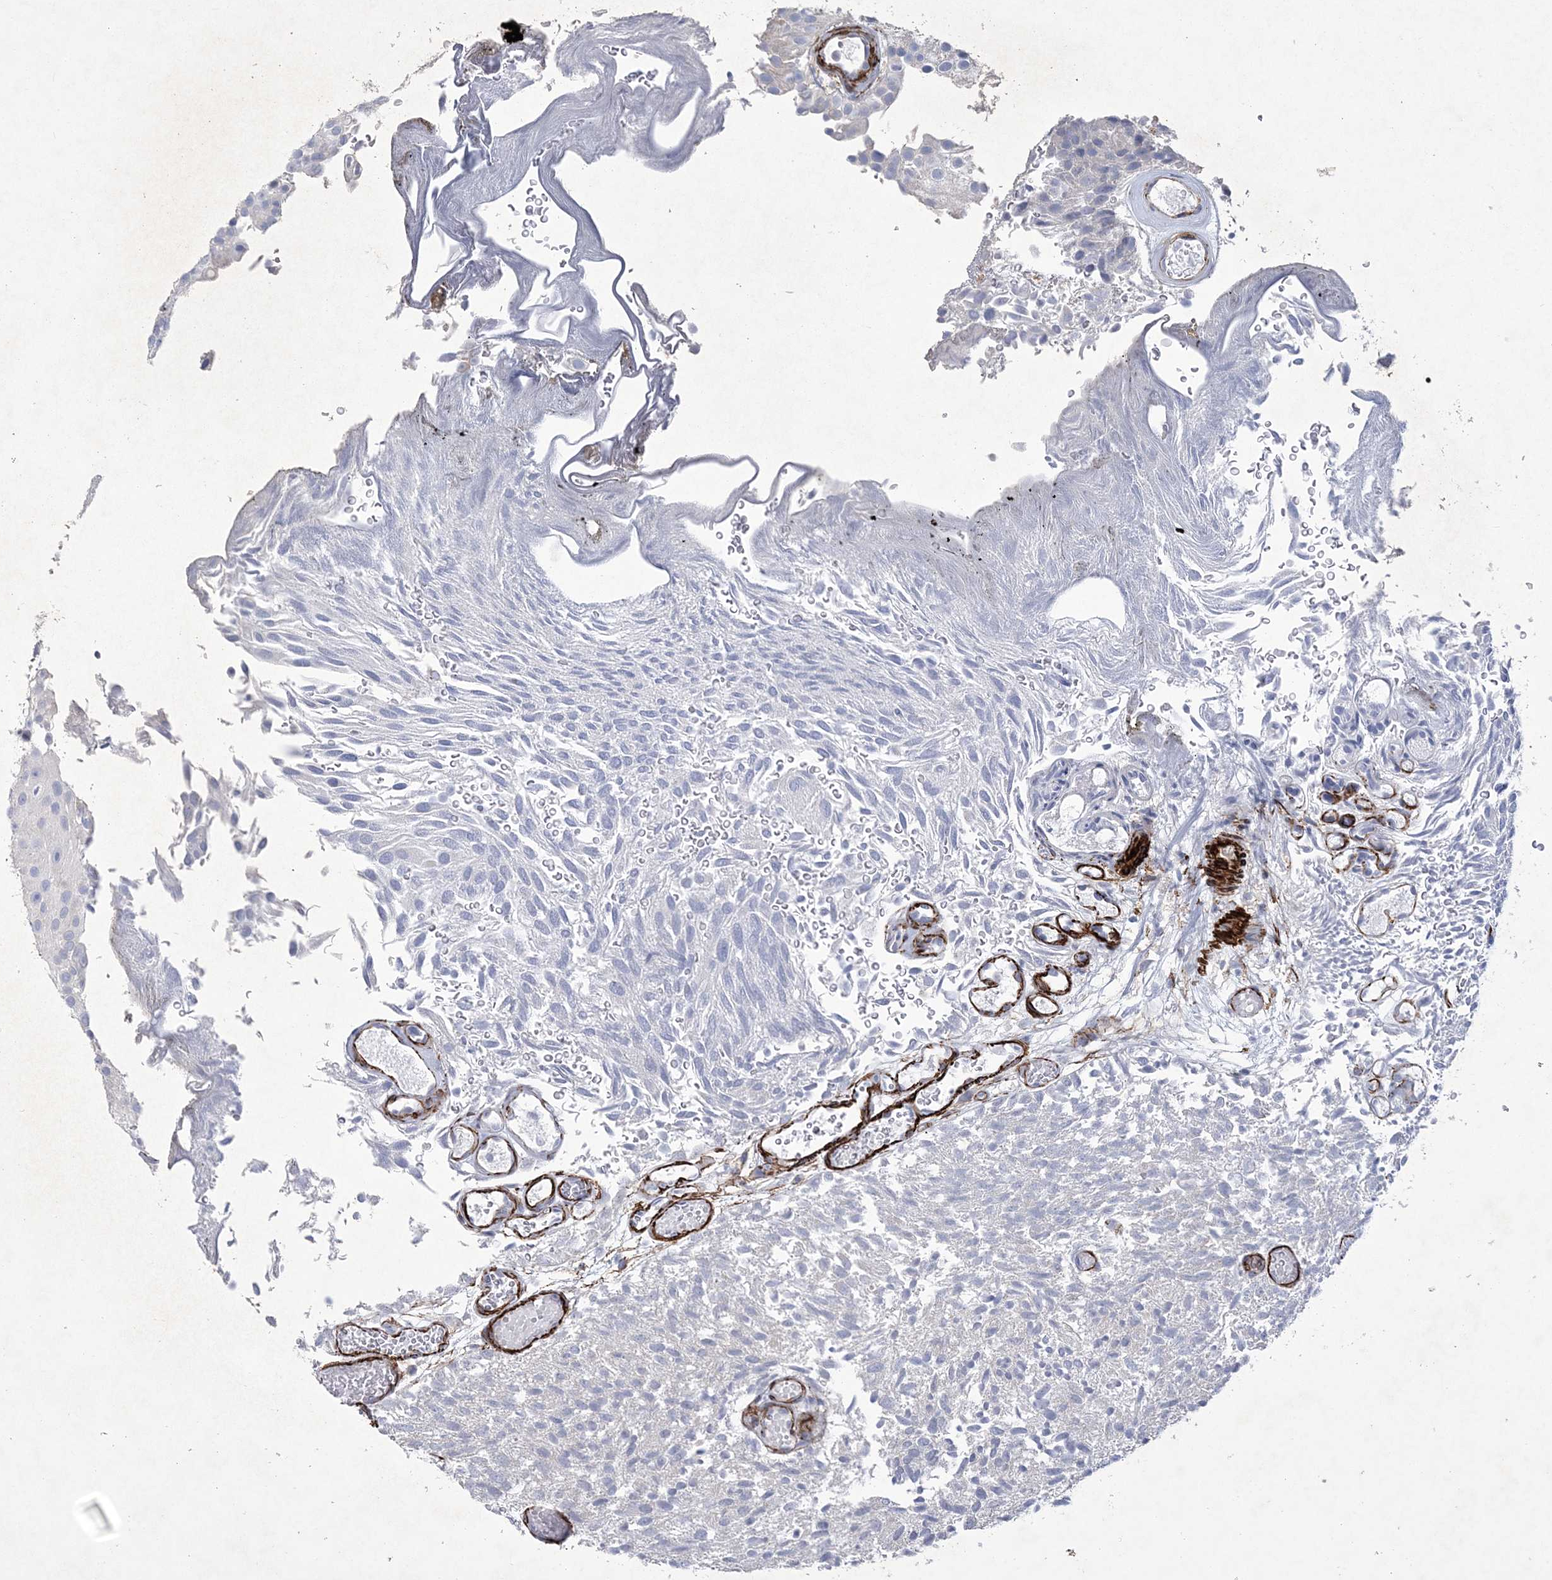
{"staining": {"intensity": "negative", "quantity": "none", "location": "none"}, "tissue": "urothelial cancer", "cell_type": "Tumor cells", "image_type": "cancer", "snomed": [{"axis": "morphology", "description": "Urothelial carcinoma, Low grade"}, {"axis": "topography", "description": "Urinary bladder"}], "caption": "Immunohistochemical staining of urothelial carcinoma (low-grade) demonstrates no significant positivity in tumor cells.", "gene": "ARSJ", "patient": {"sex": "male", "age": 78}}